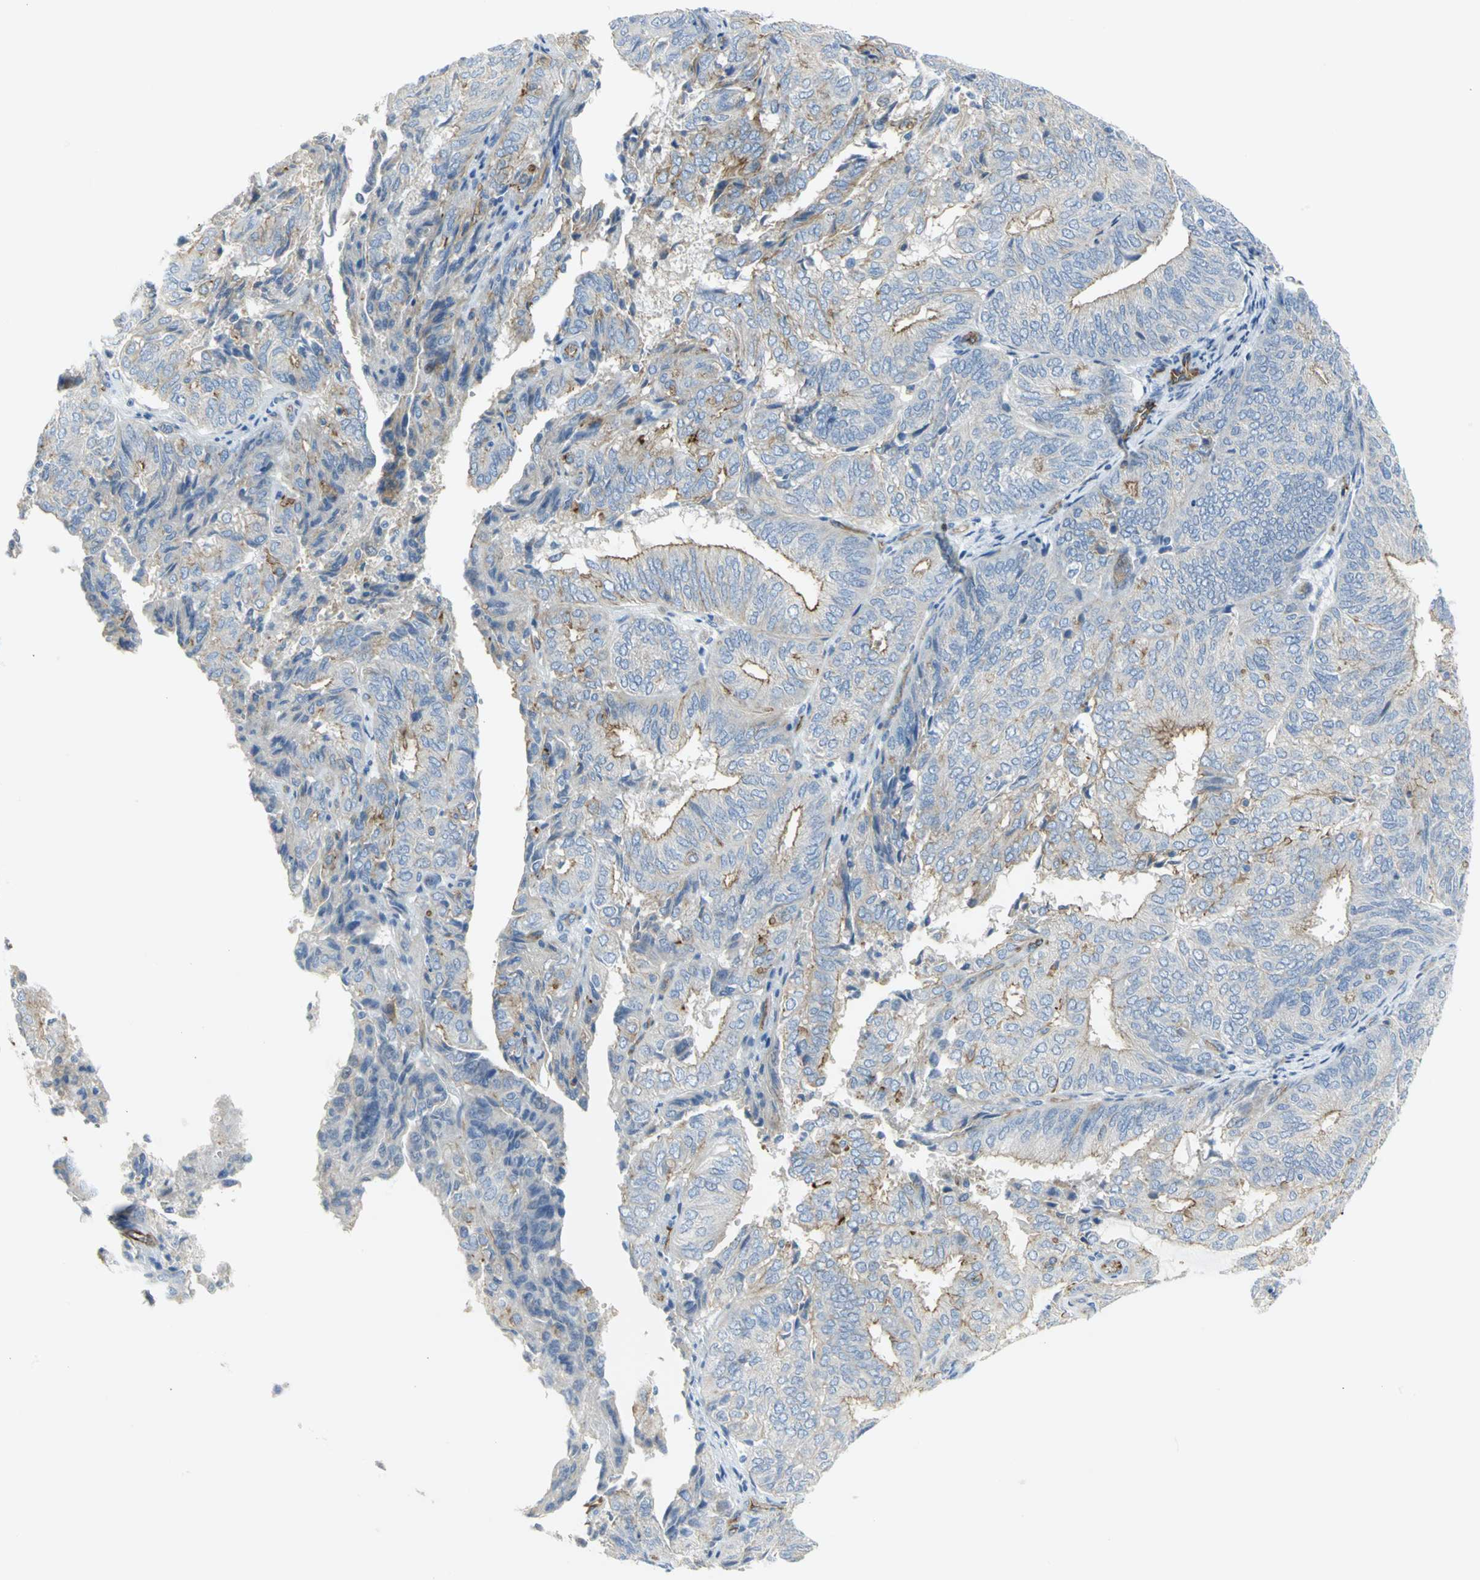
{"staining": {"intensity": "moderate", "quantity": "25%-75%", "location": "cytoplasmic/membranous"}, "tissue": "endometrial cancer", "cell_type": "Tumor cells", "image_type": "cancer", "snomed": [{"axis": "morphology", "description": "Adenocarcinoma, NOS"}, {"axis": "topography", "description": "Uterus"}], "caption": "Protein expression analysis of human endometrial adenocarcinoma reveals moderate cytoplasmic/membranous staining in about 25%-75% of tumor cells.", "gene": "FLNB", "patient": {"sex": "female", "age": 60}}